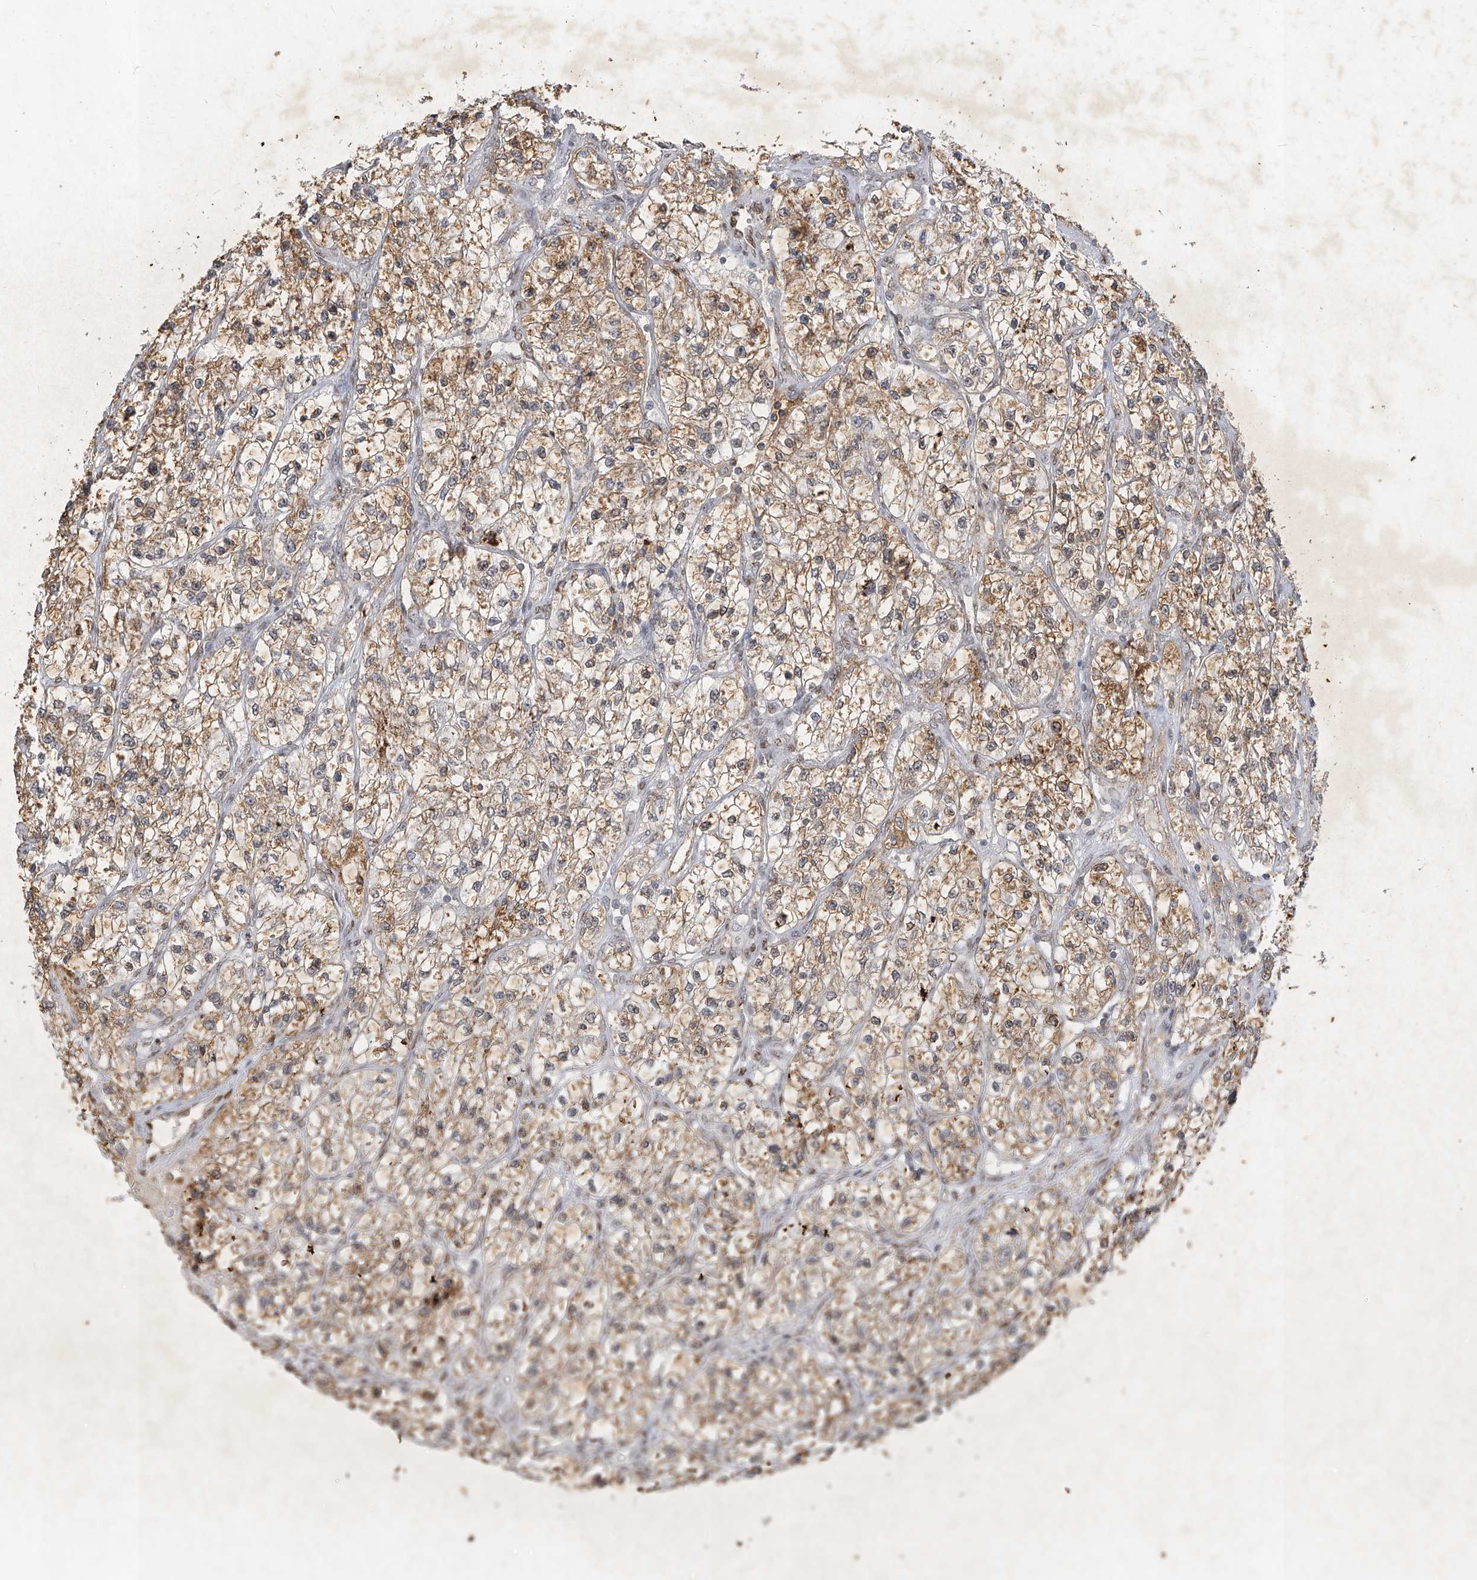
{"staining": {"intensity": "moderate", "quantity": ">75%", "location": "cytoplasmic/membranous"}, "tissue": "renal cancer", "cell_type": "Tumor cells", "image_type": "cancer", "snomed": [{"axis": "morphology", "description": "Adenocarcinoma, NOS"}, {"axis": "topography", "description": "Kidney"}], "caption": "Tumor cells exhibit moderate cytoplasmic/membranous staining in about >75% of cells in renal cancer.", "gene": "ATRIP", "patient": {"sex": "female", "age": 57}}